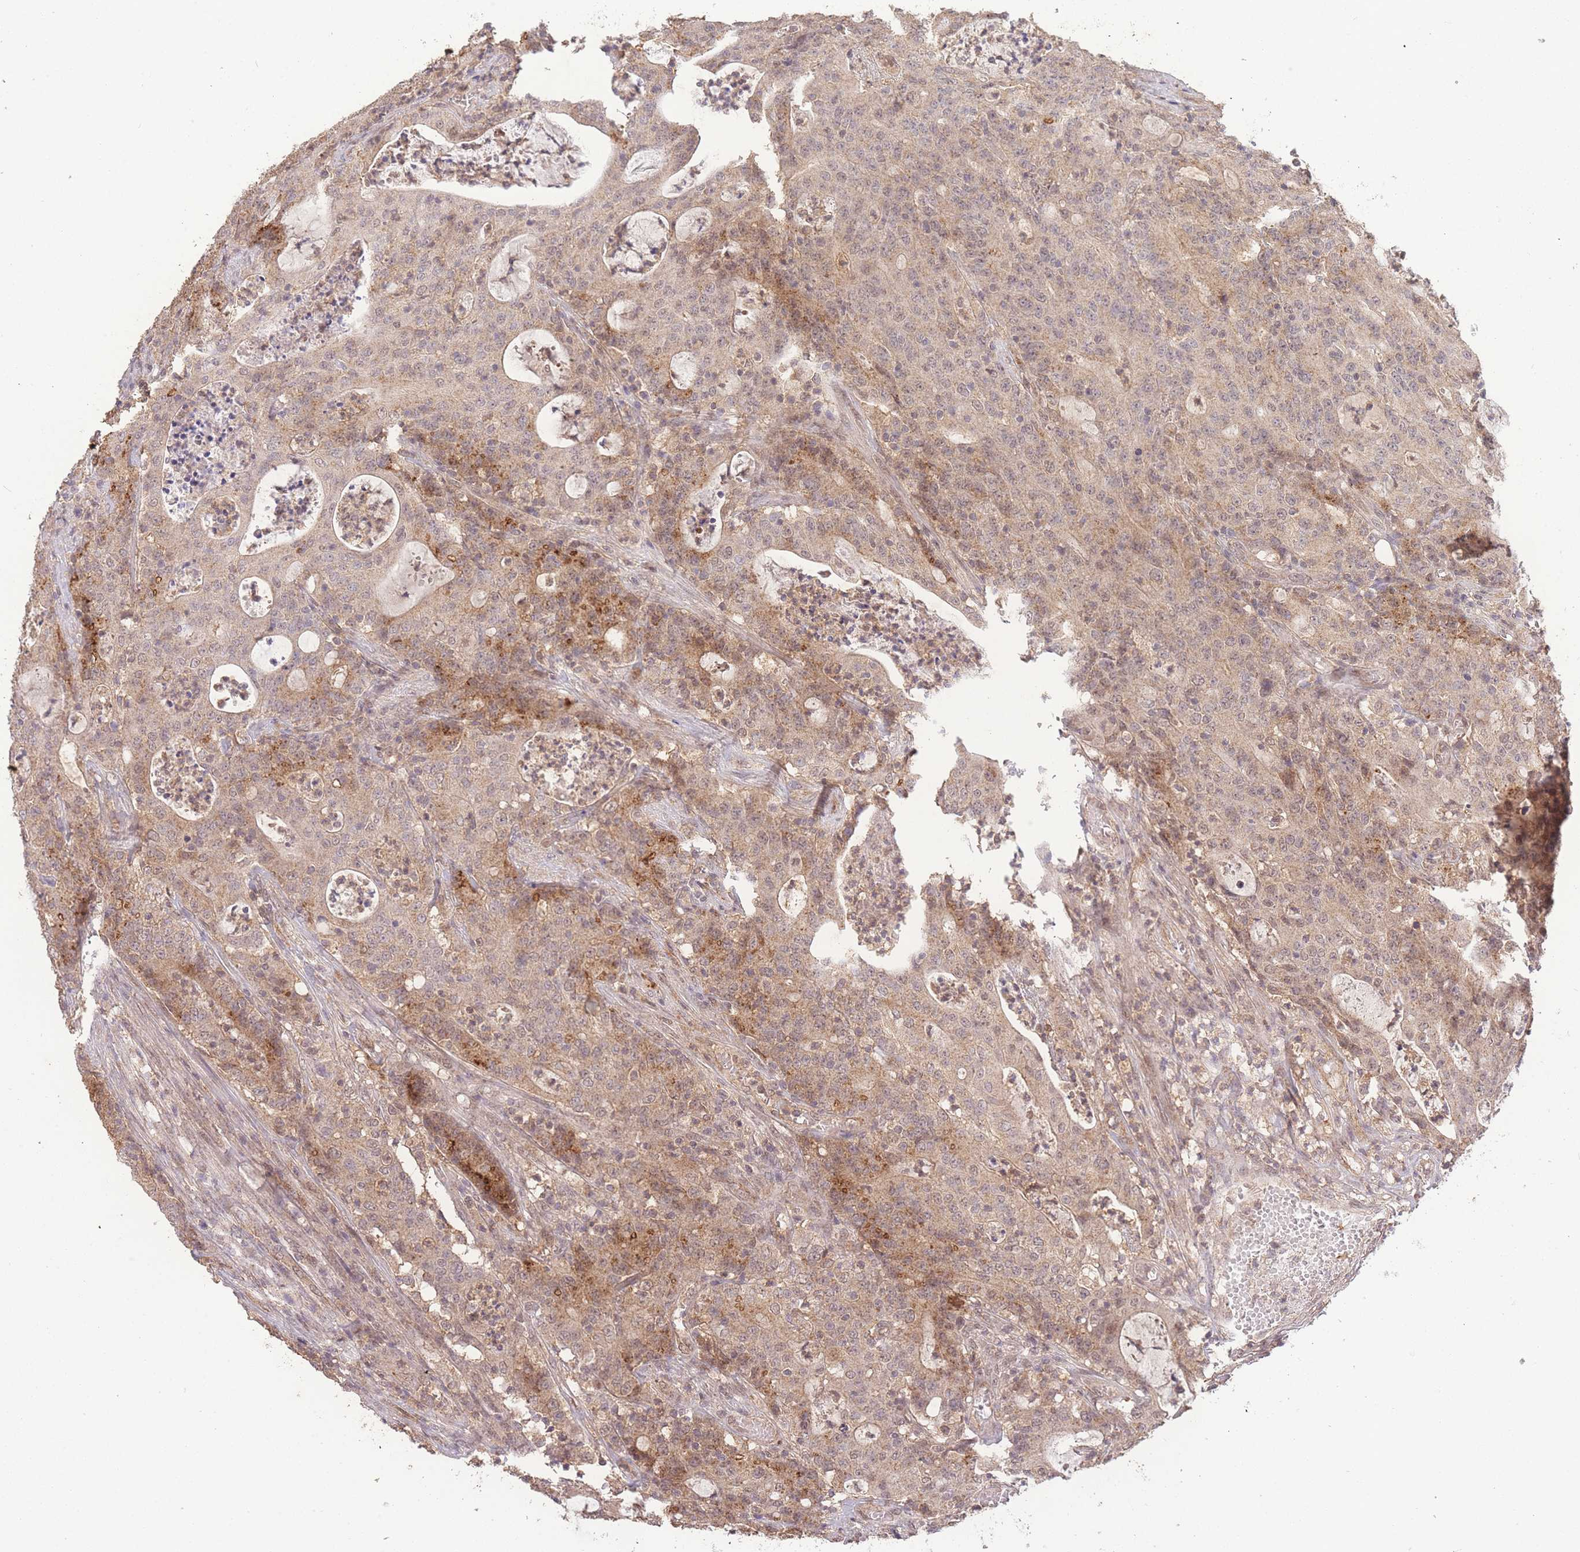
{"staining": {"intensity": "weak", "quantity": ">75%", "location": "cytoplasmic/membranous,nuclear"}, "tissue": "colorectal cancer", "cell_type": "Tumor cells", "image_type": "cancer", "snomed": [{"axis": "morphology", "description": "Adenocarcinoma, NOS"}, {"axis": "topography", "description": "Colon"}], "caption": "IHC photomicrograph of neoplastic tissue: human colorectal cancer stained using IHC displays low levels of weak protein expression localized specifically in the cytoplasmic/membranous and nuclear of tumor cells, appearing as a cytoplasmic/membranous and nuclear brown color.", "gene": "RNF144B", "patient": {"sex": "male", "age": 83}}